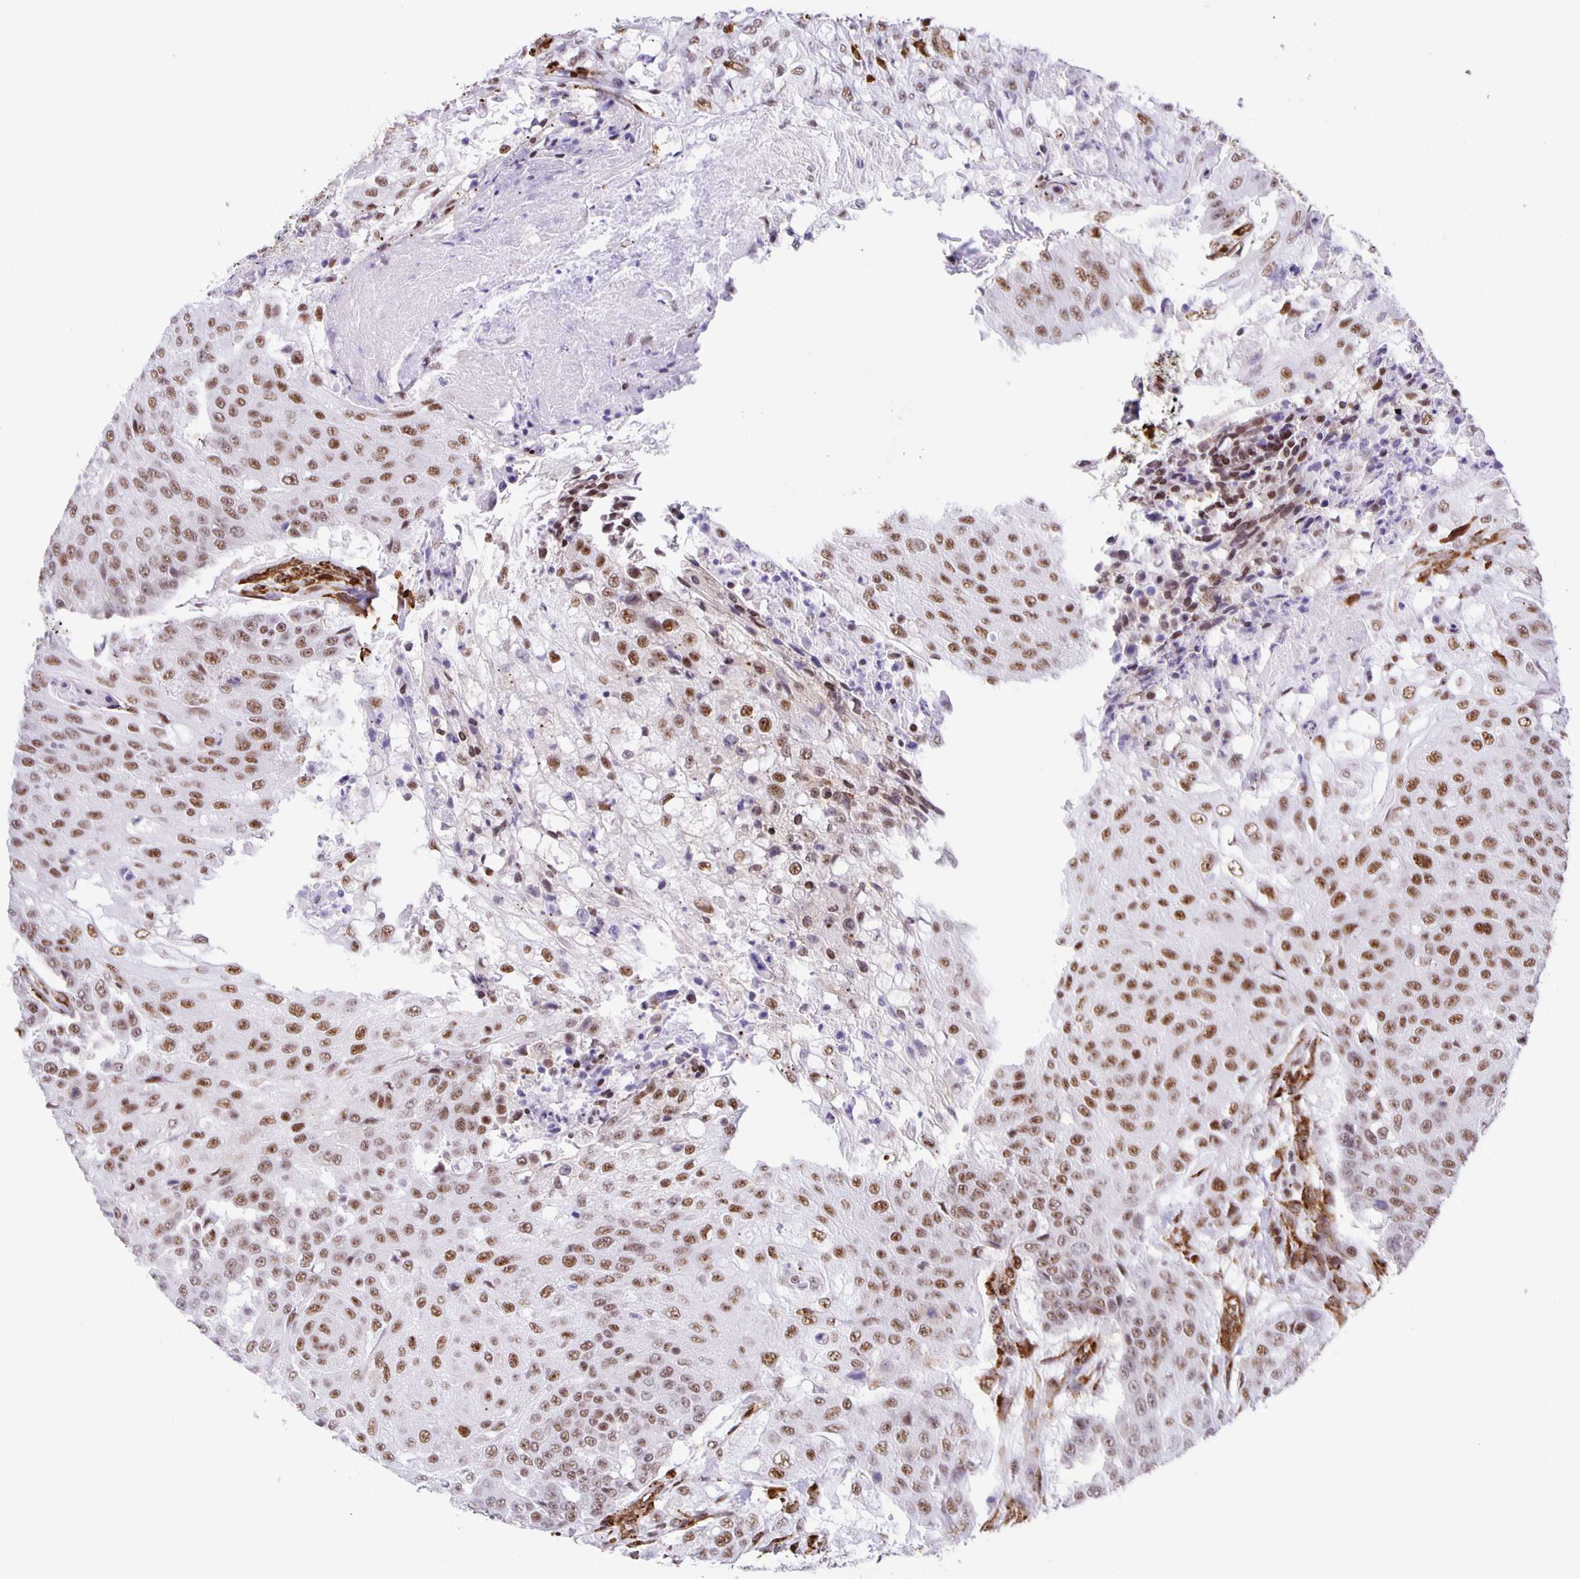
{"staining": {"intensity": "moderate", "quantity": ">75%", "location": "nuclear"}, "tissue": "urothelial cancer", "cell_type": "Tumor cells", "image_type": "cancer", "snomed": [{"axis": "morphology", "description": "Urothelial carcinoma, High grade"}, {"axis": "topography", "description": "Urinary bladder"}], "caption": "Tumor cells reveal medium levels of moderate nuclear positivity in about >75% of cells in urothelial cancer.", "gene": "ZRANB2", "patient": {"sex": "female", "age": 63}}